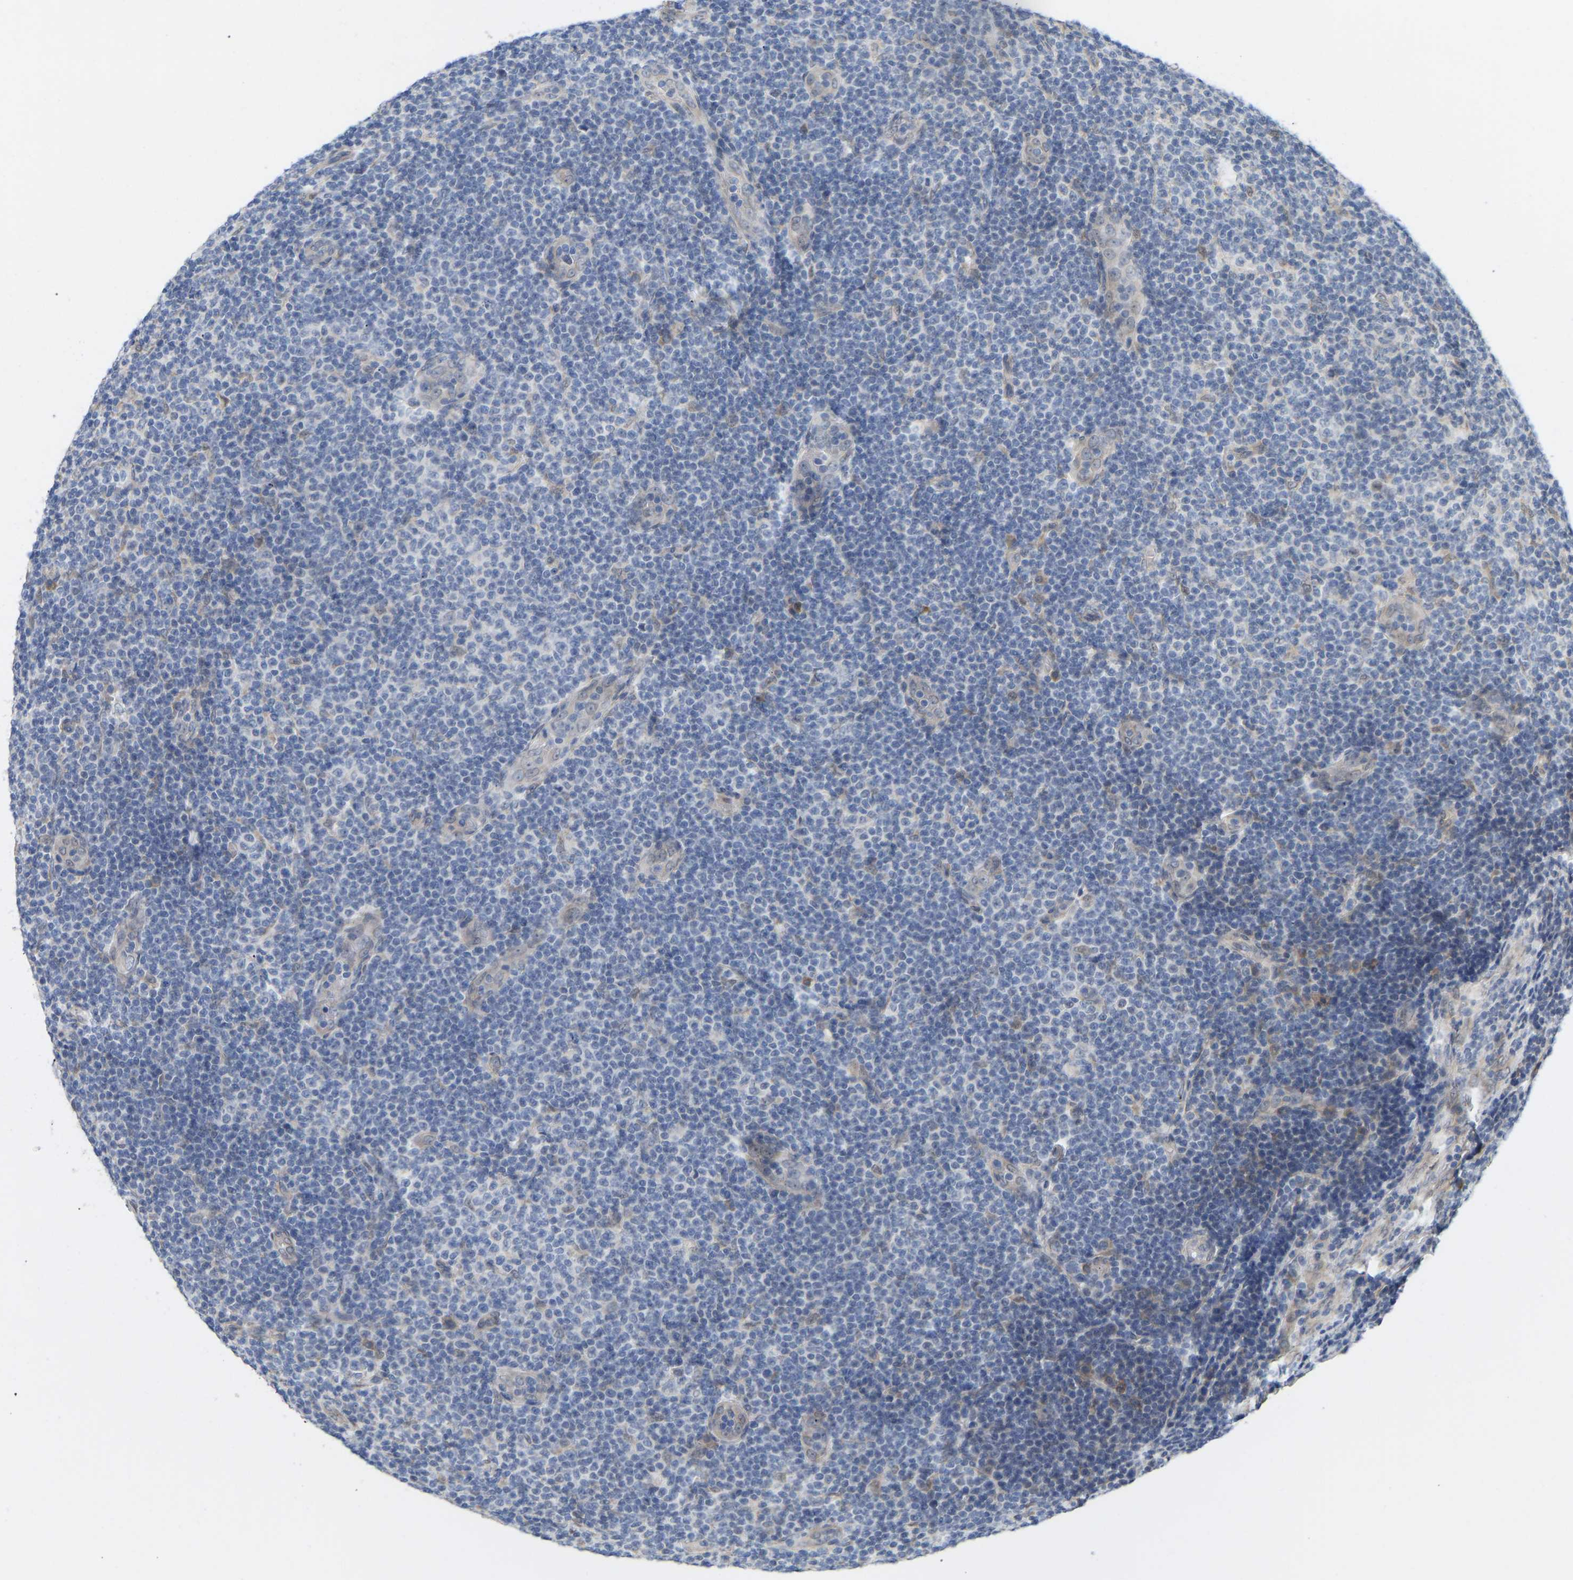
{"staining": {"intensity": "negative", "quantity": "none", "location": "none"}, "tissue": "lymphoma", "cell_type": "Tumor cells", "image_type": "cancer", "snomed": [{"axis": "morphology", "description": "Malignant lymphoma, non-Hodgkin's type, Low grade"}, {"axis": "topography", "description": "Lymph node"}], "caption": "Image shows no significant protein staining in tumor cells of malignant lymphoma, non-Hodgkin's type (low-grade).", "gene": "BEND3", "patient": {"sex": "male", "age": 83}}